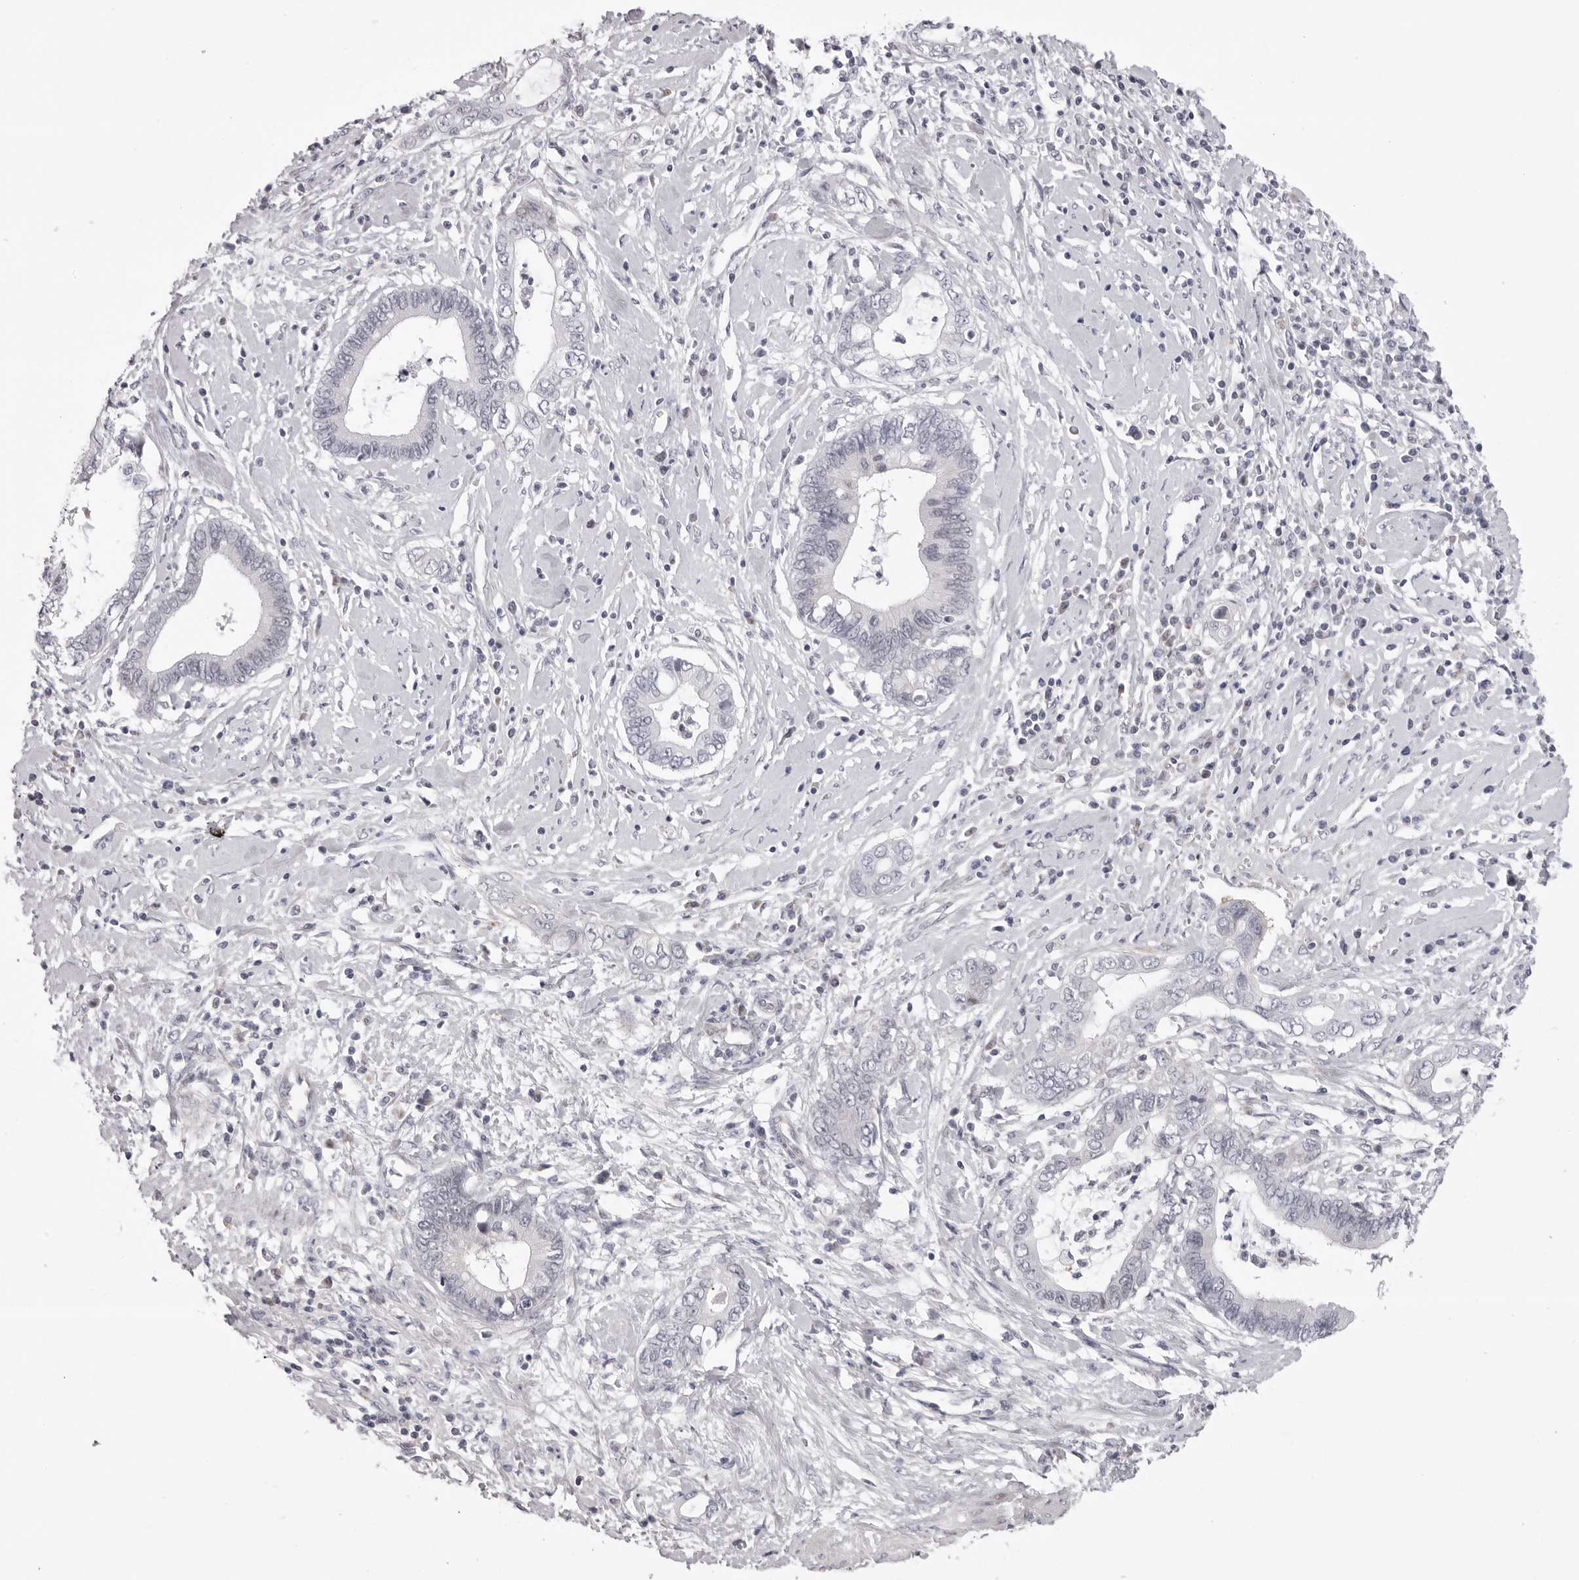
{"staining": {"intensity": "negative", "quantity": "none", "location": "none"}, "tissue": "cervical cancer", "cell_type": "Tumor cells", "image_type": "cancer", "snomed": [{"axis": "morphology", "description": "Adenocarcinoma, NOS"}, {"axis": "topography", "description": "Cervix"}], "caption": "The micrograph reveals no staining of tumor cells in adenocarcinoma (cervical).", "gene": "SUGCT", "patient": {"sex": "female", "age": 44}}